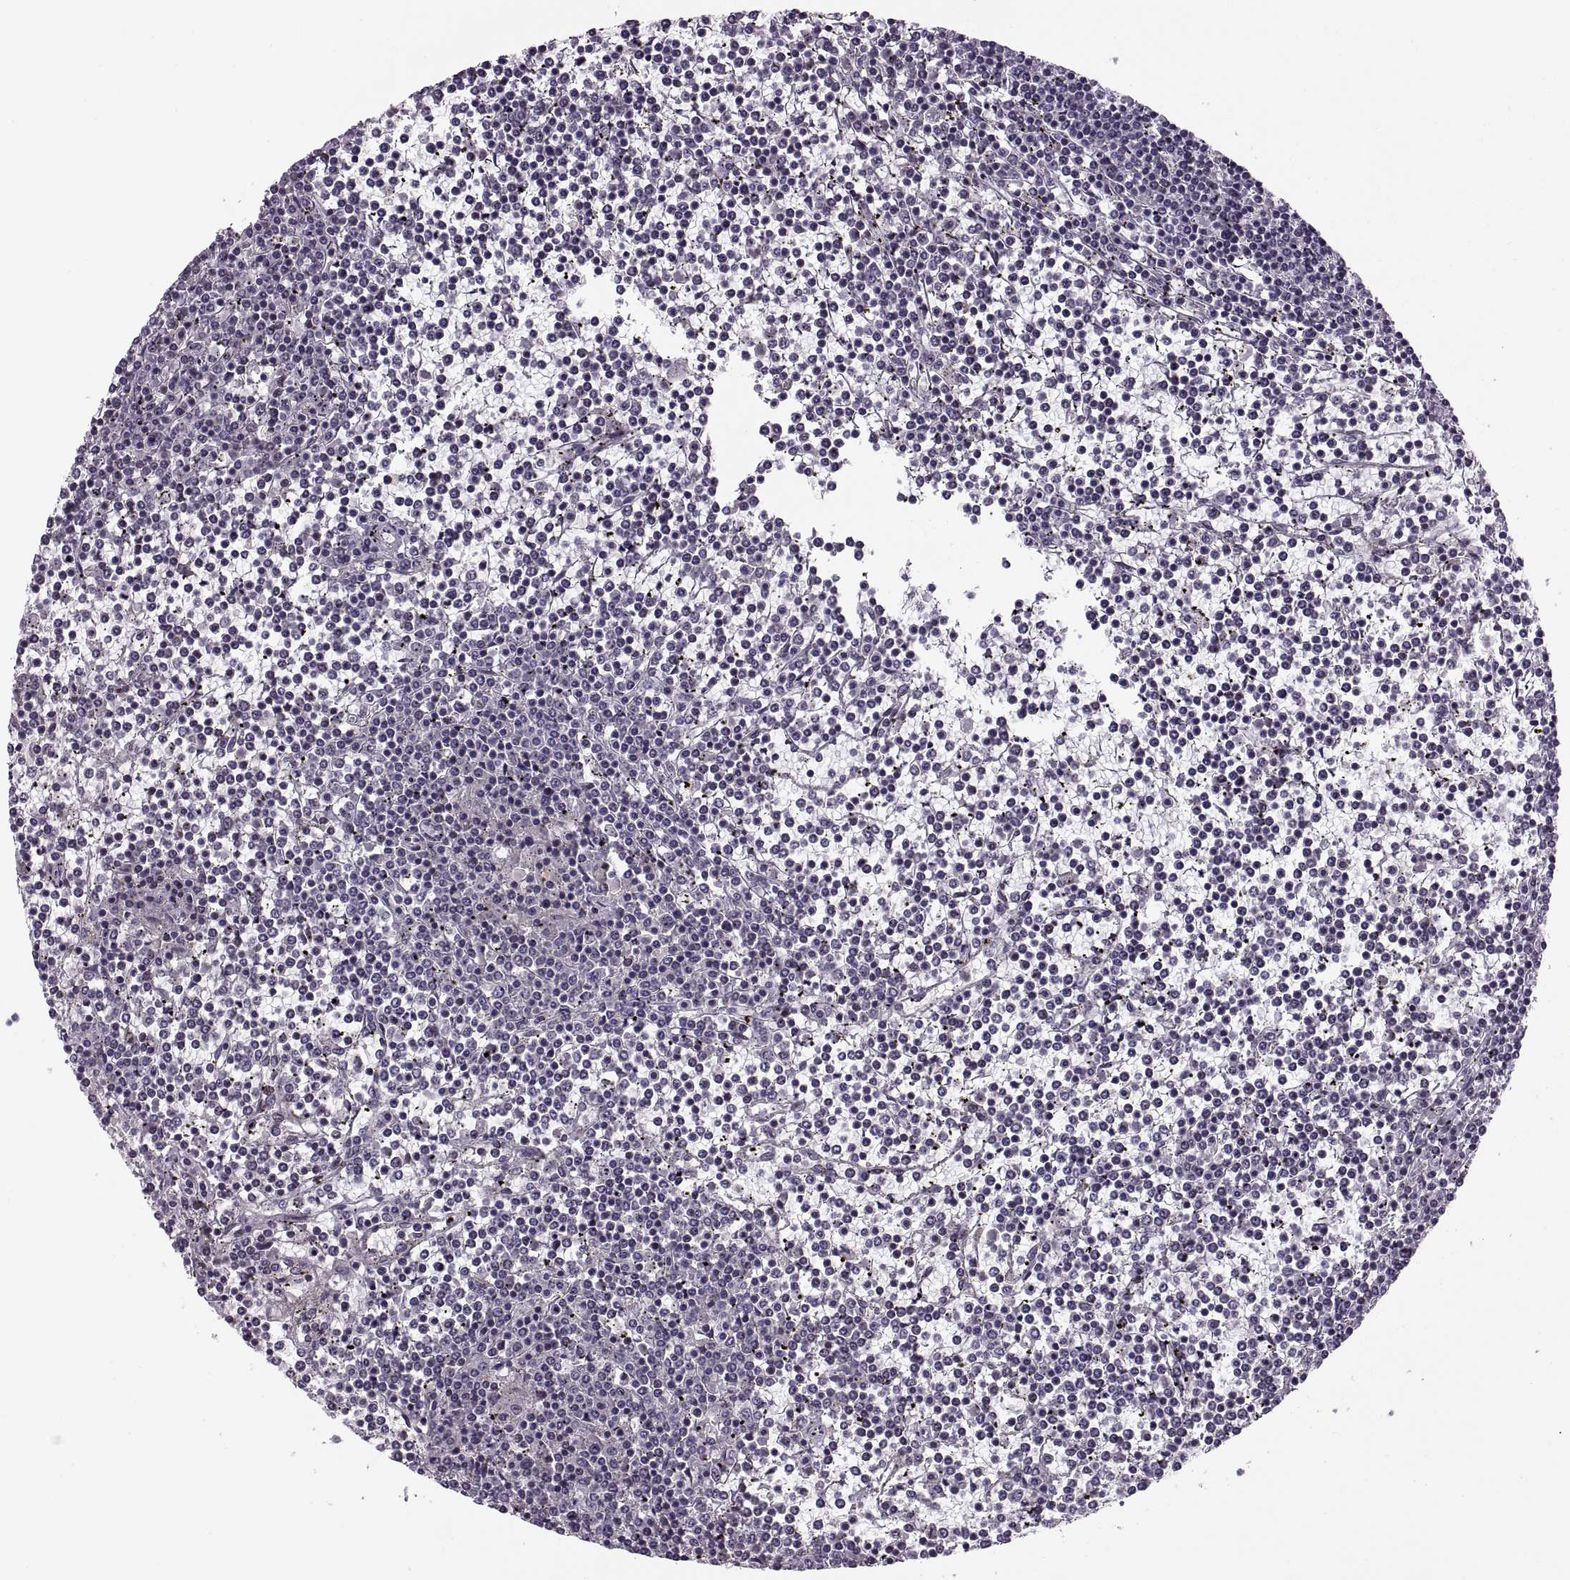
{"staining": {"intensity": "negative", "quantity": "none", "location": "none"}, "tissue": "lymphoma", "cell_type": "Tumor cells", "image_type": "cancer", "snomed": [{"axis": "morphology", "description": "Malignant lymphoma, non-Hodgkin's type, Low grade"}, {"axis": "topography", "description": "Spleen"}], "caption": "Lymphoma was stained to show a protein in brown. There is no significant staining in tumor cells. Brightfield microscopy of immunohistochemistry stained with DAB (3,3'-diaminobenzidine) (brown) and hematoxylin (blue), captured at high magnification.", "gene": "LUZP2", "patient": {"sex": "female", "age": 19}}